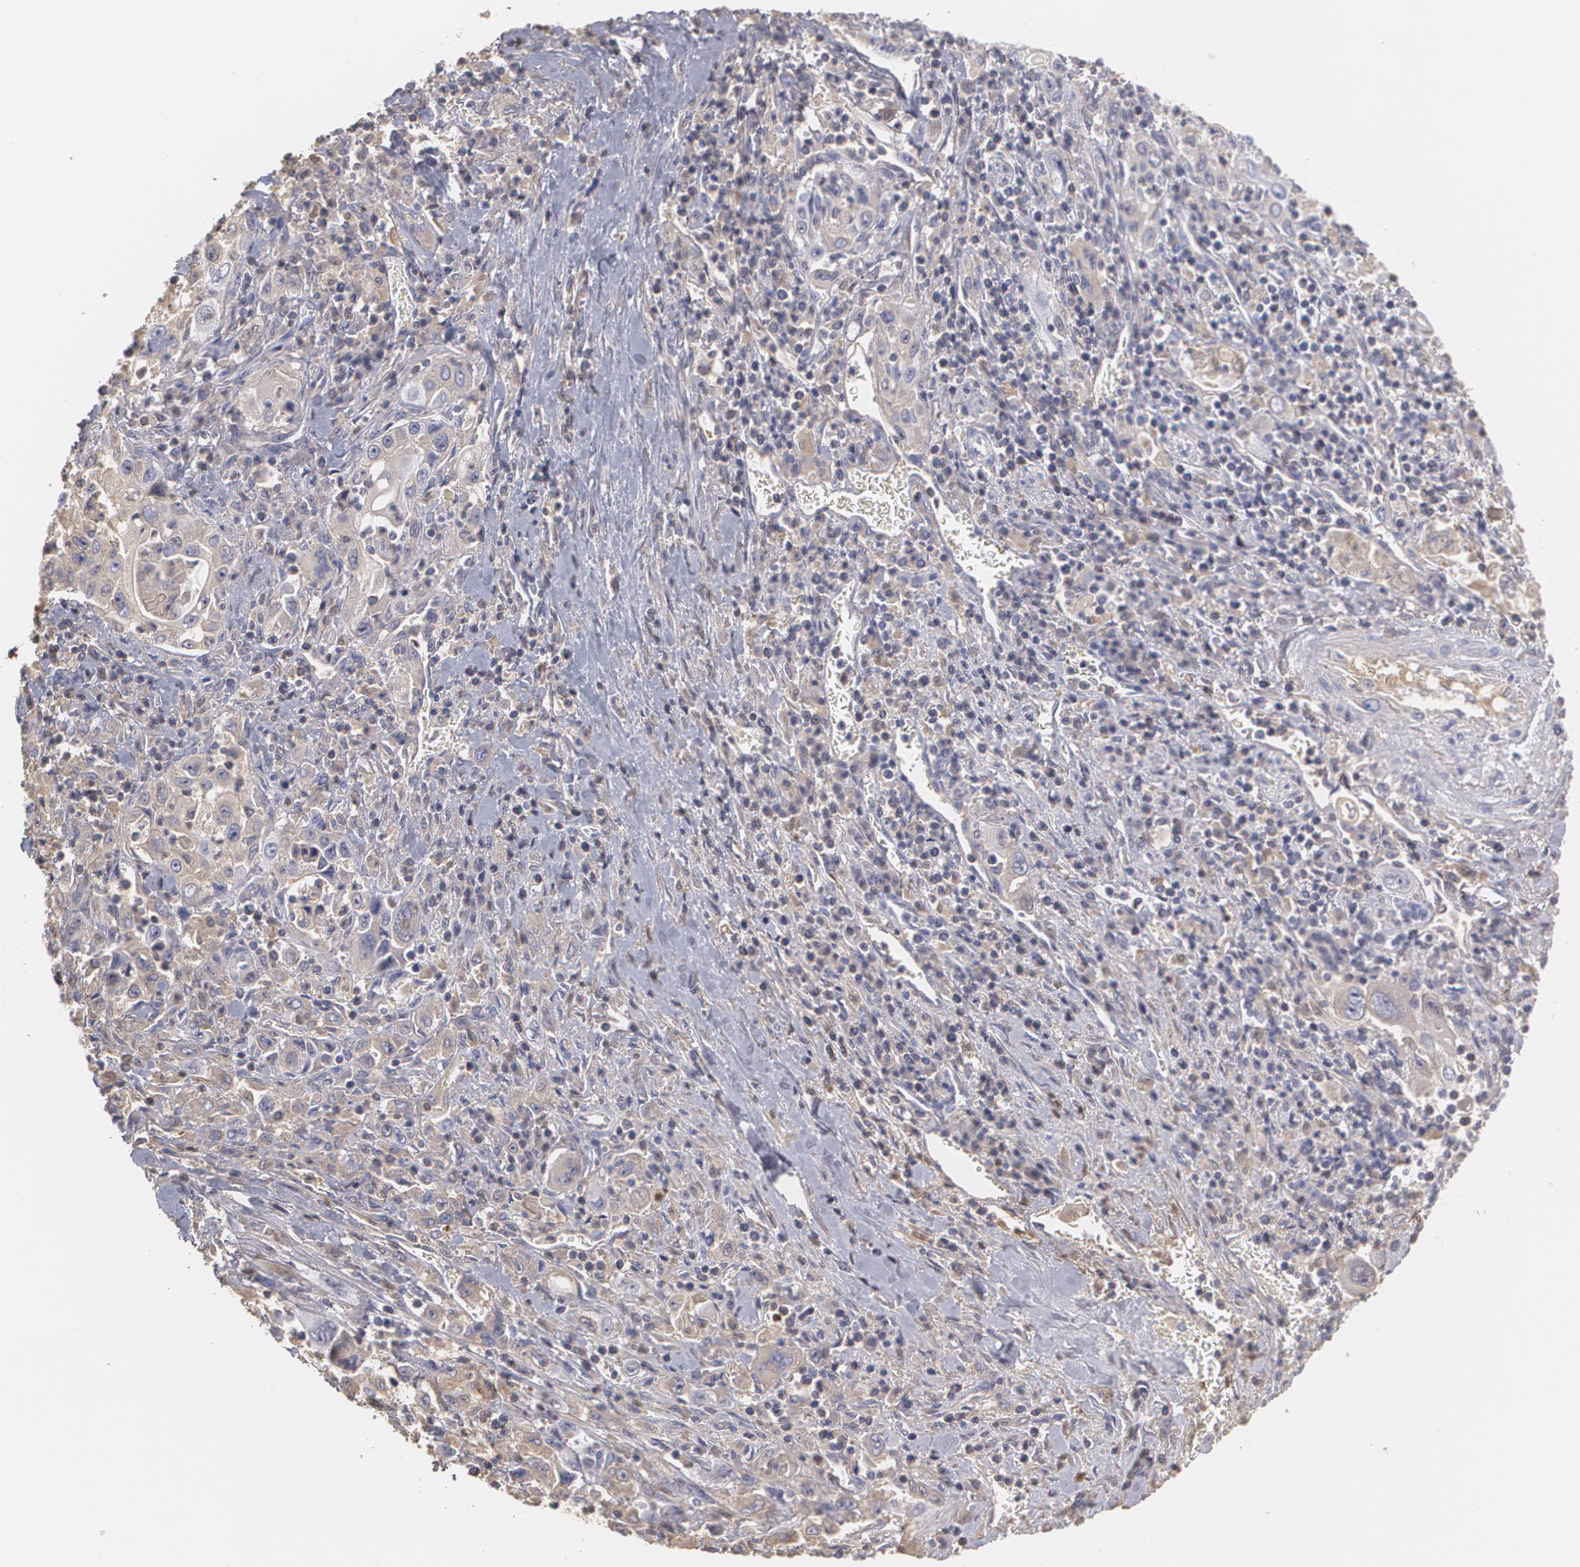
{"staining": {"intensity": "weak", "quantity": "25%-75%", "location": "cytoplasmic/membranous"}, "tissue": "pancreatic cancer", "cell_type": "Tumor cells", "image_type": "cancer", "snomed": [{"axis": "morphology", "description": "Adenocarcinoma, NOS"}, {"axis": "topography", "description": "Pancreas"}], "caption": "A micrograph of human adenocarcinoma (pancreatic) stained for a protein displays weak cytoplasmic/membranous brown staining in tumor cells.", "gene": "SERPINA1", "patient": {"sex": "male", "age": 70}}